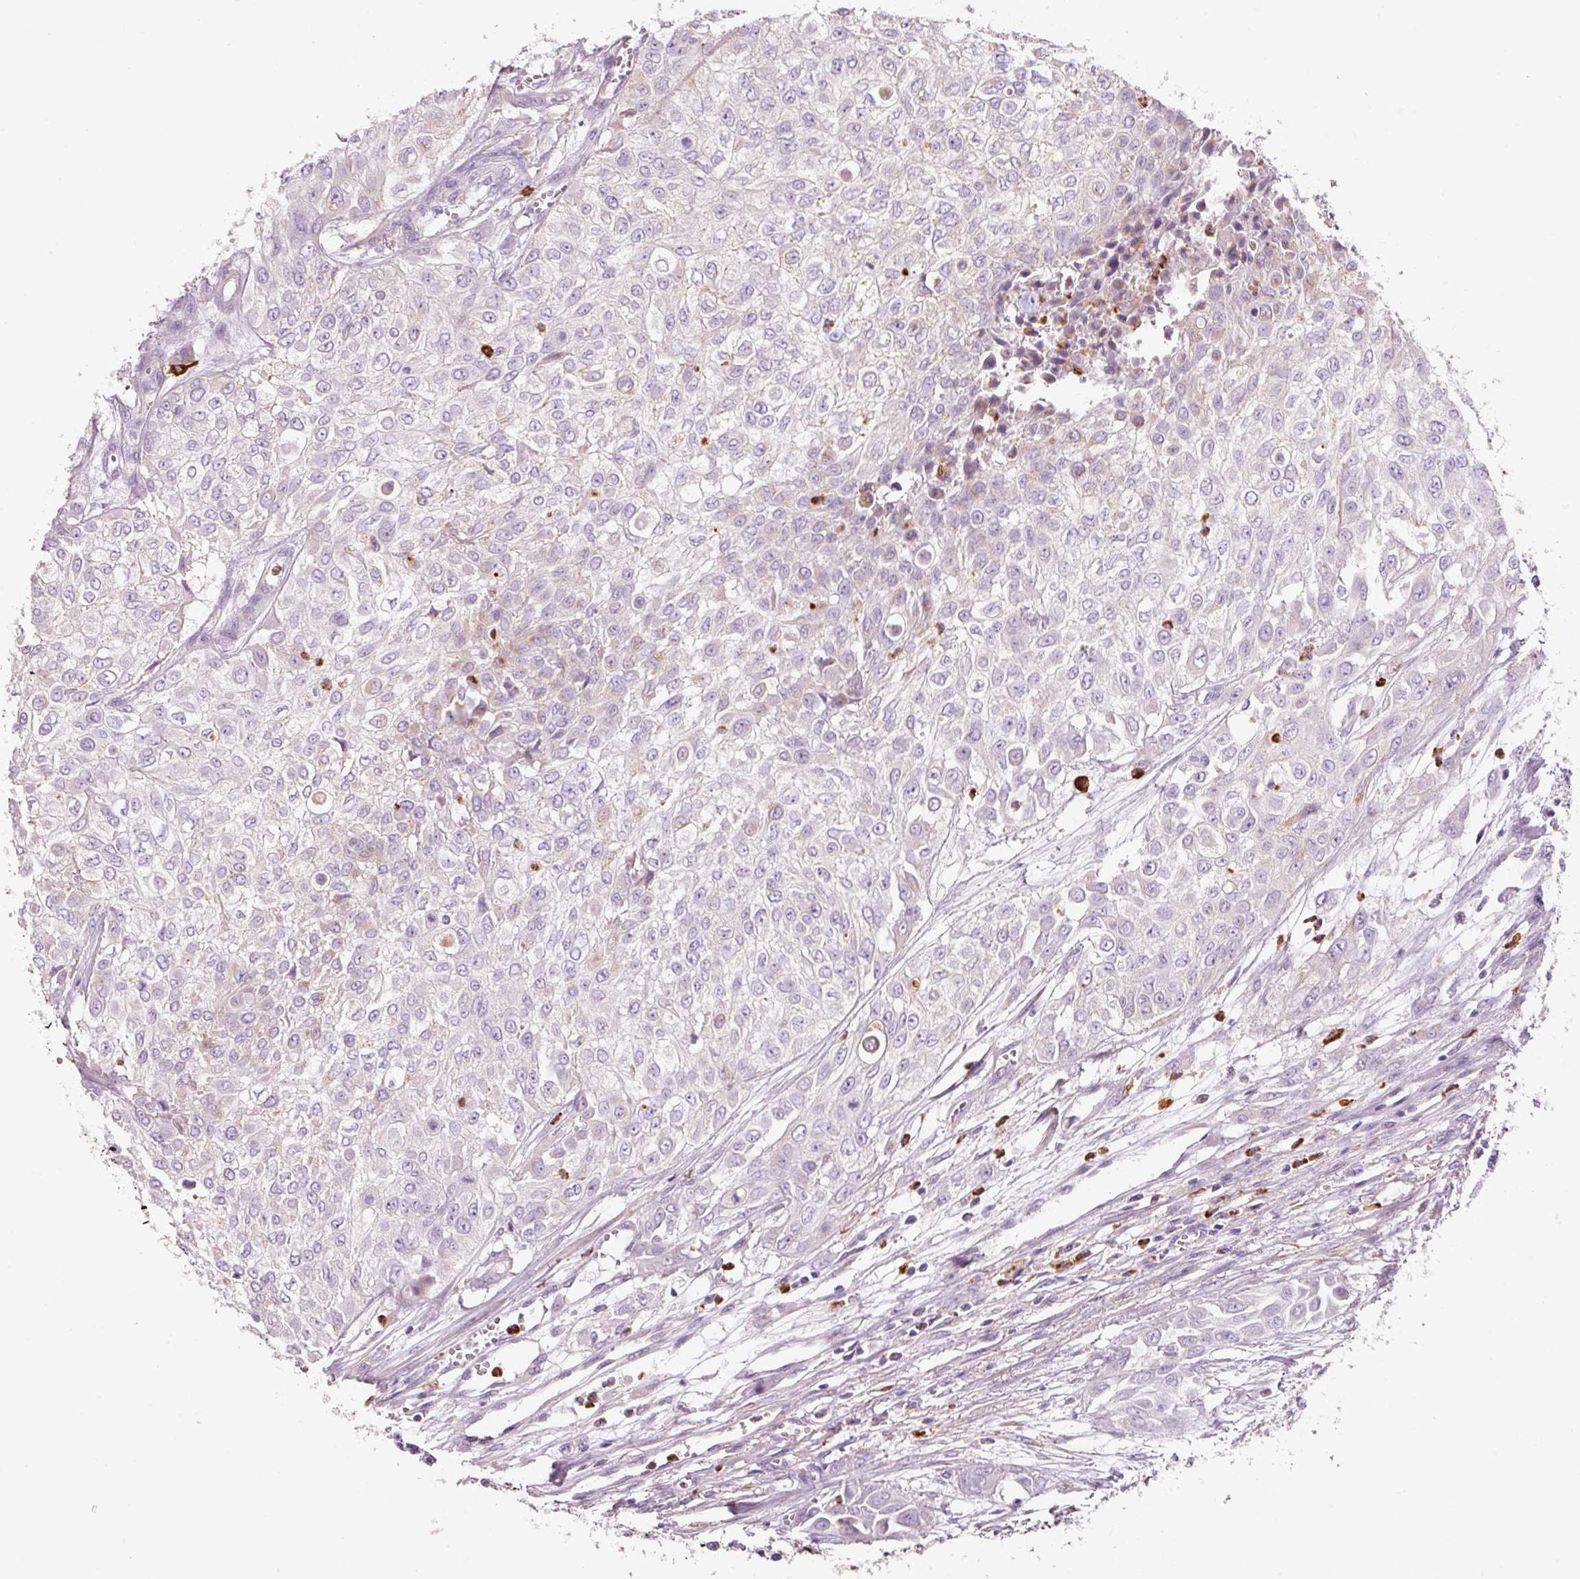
{"staining": {"intensity": "negative", "quantity": "none", "location": "none"}, "tissue": "urothelial cancer", "cell_type": "Tumor cells", "image_type": "cancer", "snomed": [{"axis": "morphology", "description": "Urothelial carcinoma, High grade"}, {"axis": "topography", "description": "Urinary bladder"}], "caption": "A photomicrograph of high-grade urothelial carcinoma stained for a protein reveals no brown staining in tumor cells. (Stains: DAB immunohistochemistry (IHC) with hematoxylin counter stain, Microscopy: brightfield microscopy at high magnification).", "gene": "TMC8", "patient": {"sex": "male", "age": 57}}